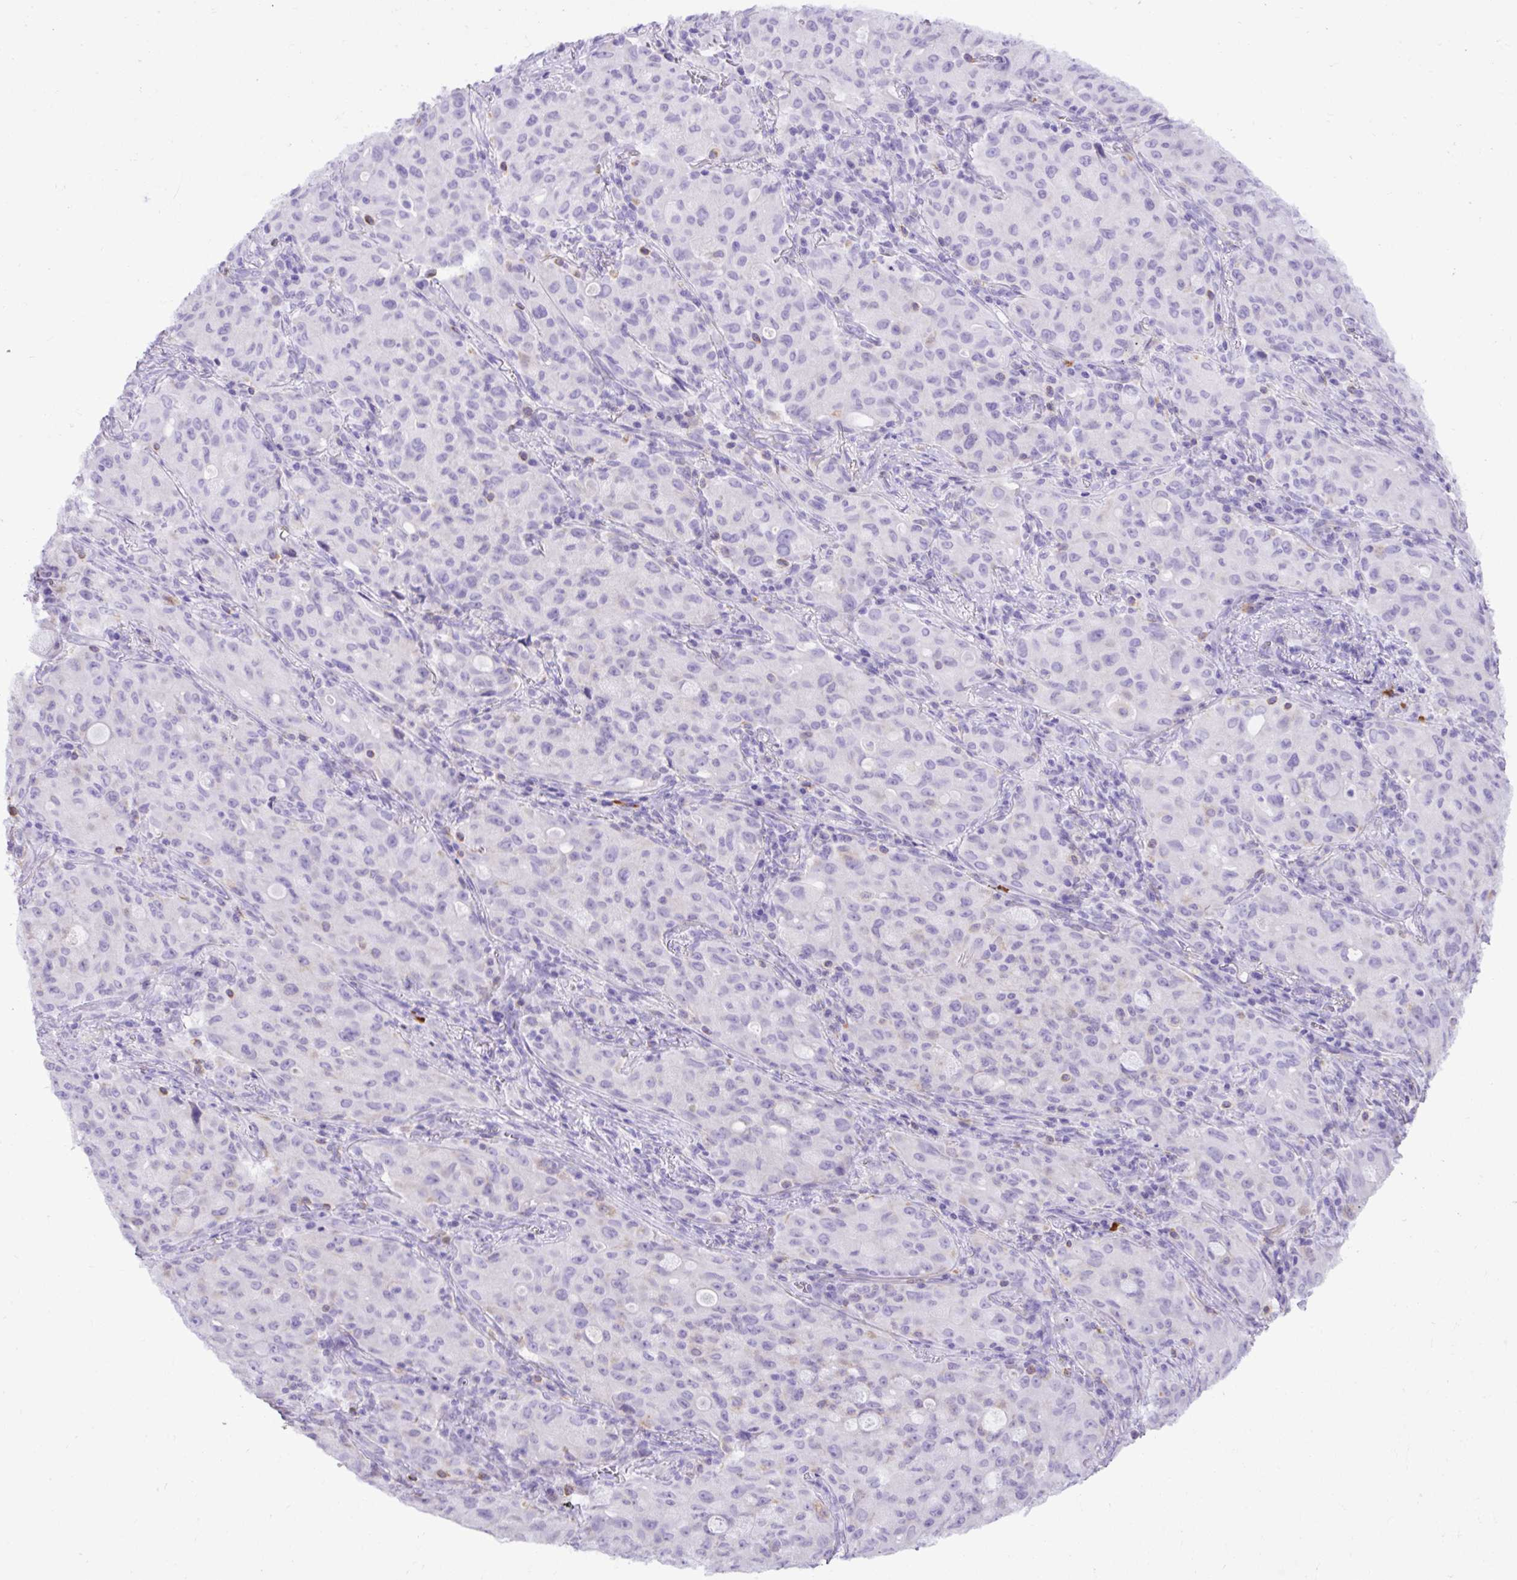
{"staining": {"intensity": "negative", "quantity": "none", "location": "none"}, "tissue": "lung cancer", "cell_type": "Tumor cells", "image_type": "cancer", "snomed": [{"axis": "morphology", "description": "Adenocarcinoma, NOS"}, {"axis": "topography", "description": "Lung"}], "caption": "Lung cancer (adenocarcinoma) stained for a protein using IHC demonstrates no positivity tumor cells.", "gene": "SPTBN5", "patient": {"sex": "female", "age": 44}}